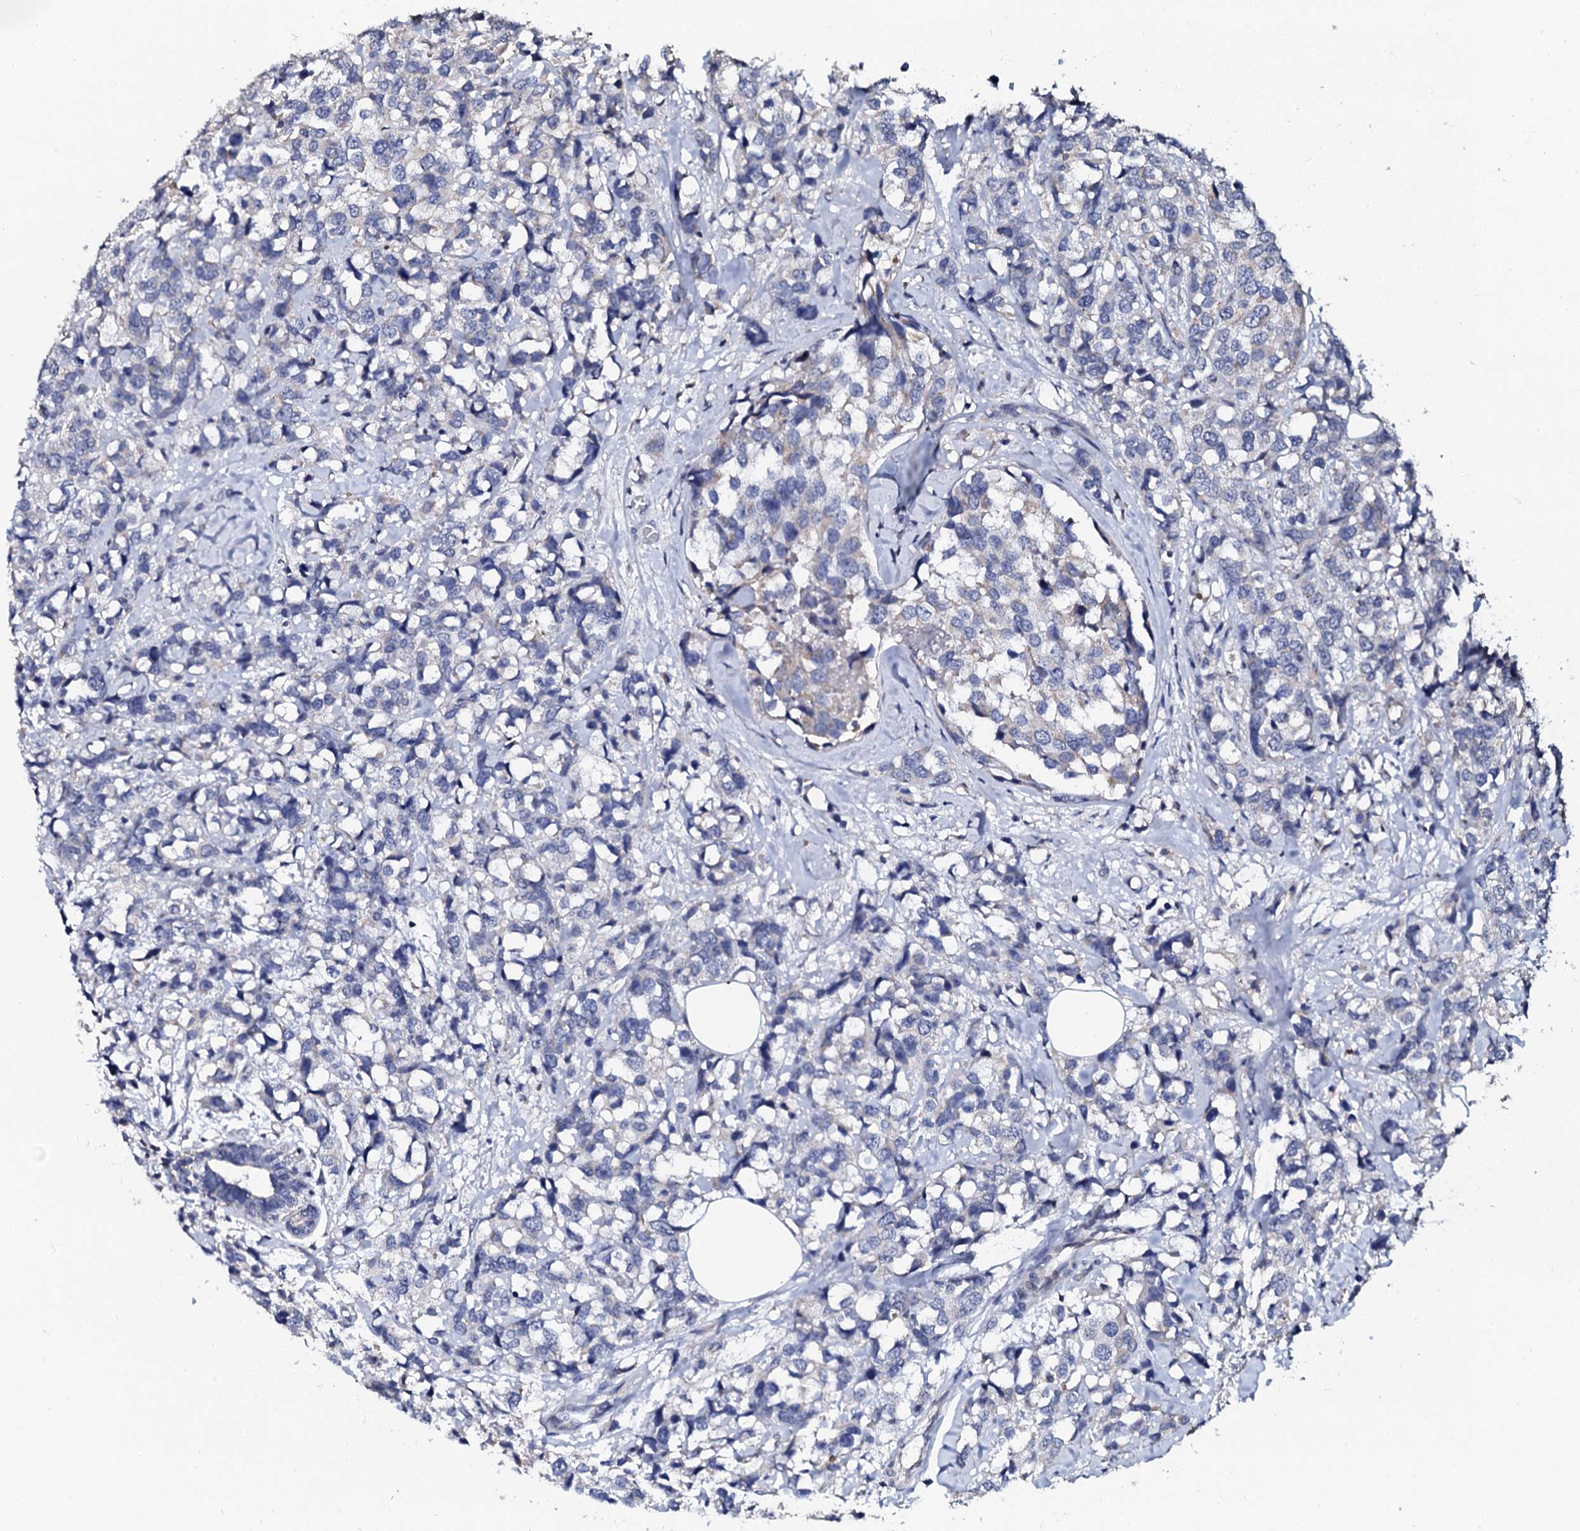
{"staining": {"intensity": "negative", "quantity": "none", "location": "none"}, "tissue": "breast cancer", "cell_type": "Tumor cells", "image_type": "cancer", "snomed": [{"axis": "morphology", "description": "Lobular carcinoma"}, {"axis": "topography", "description": "Breast"}], "caption": "The IHC image has no significant staining in tumor cells of breast cancer tissue.", "gene": "SLC37A4", "patient": {"sex": "female", "age": 59}}